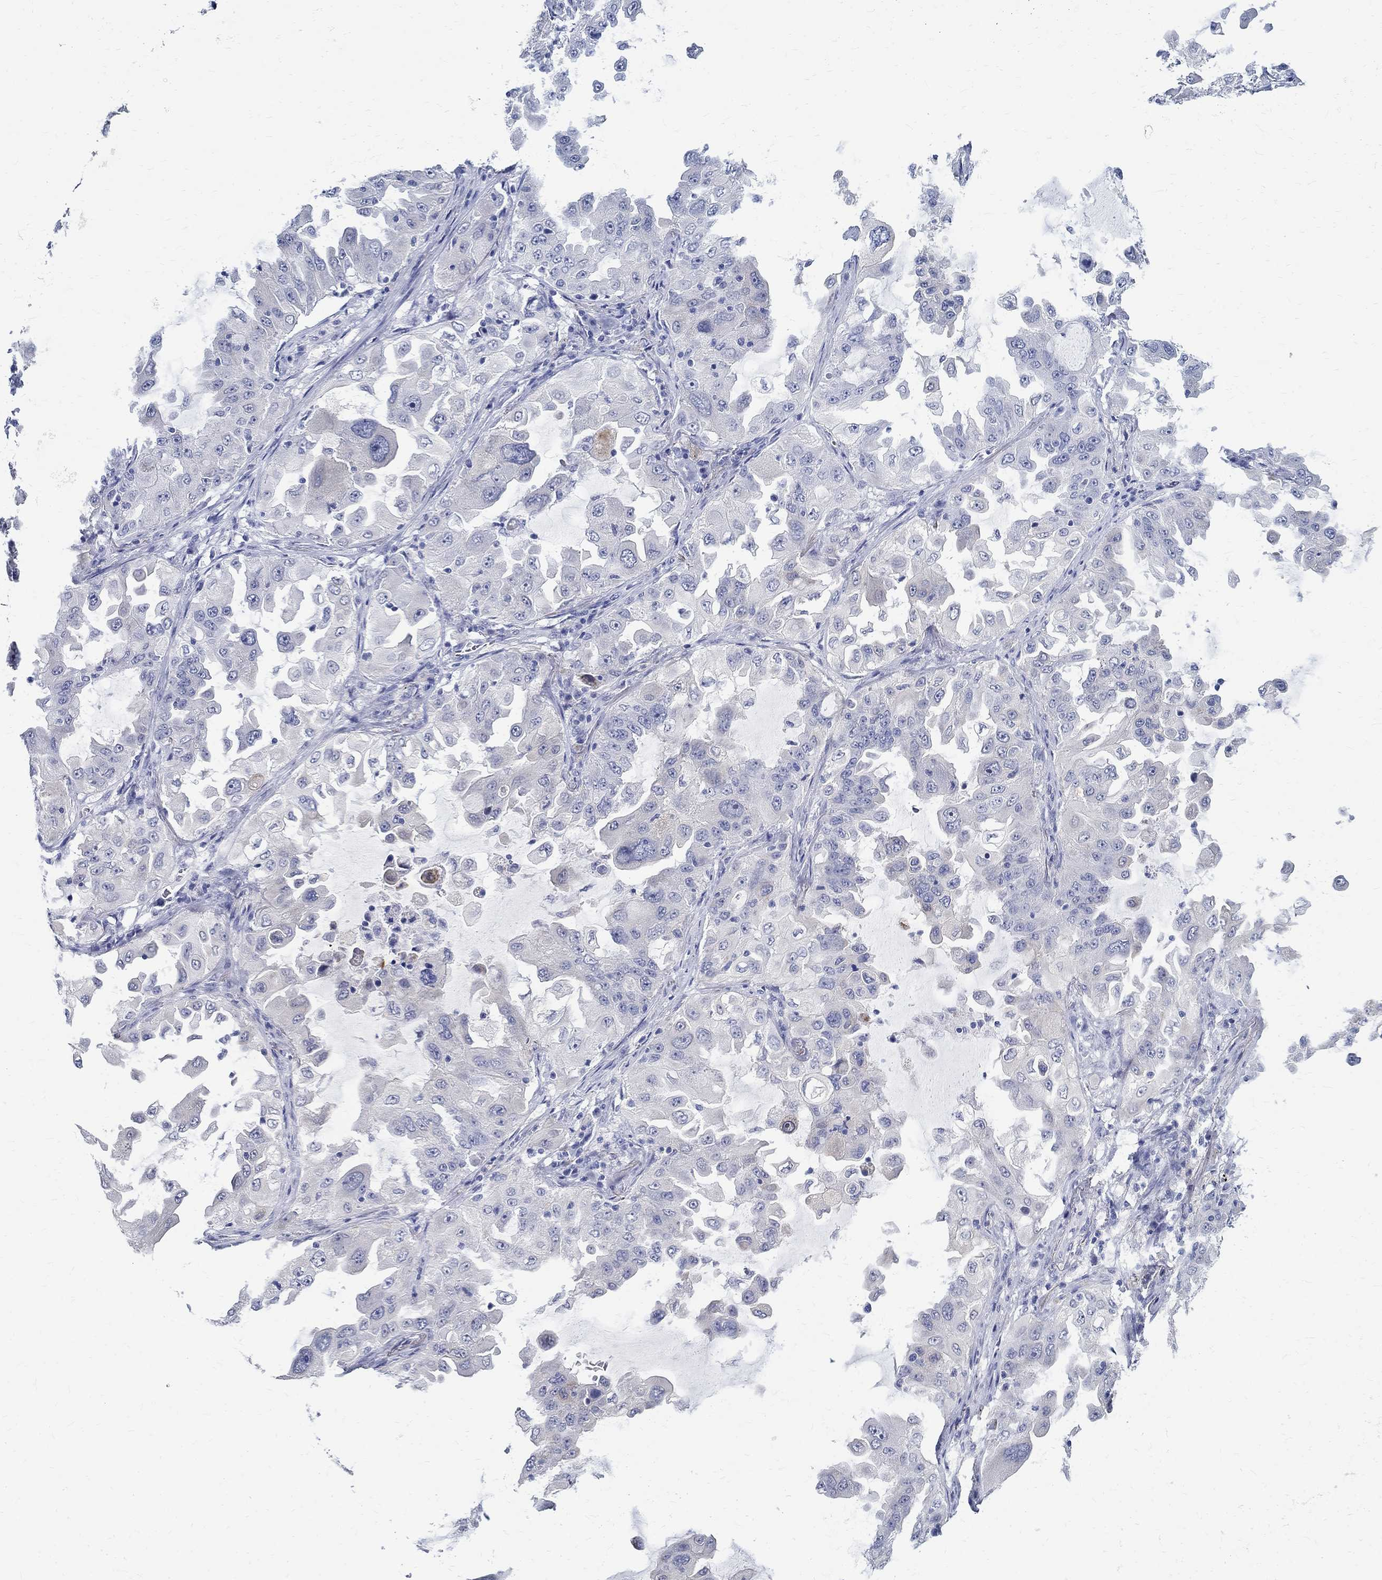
{"staining": {"intensity": "negative", "quantity": "none", "location": "none"}, "tissue": "lung cancer", "cell_type": "Tumor cells", "image_type": "cancer", "snomed": [{"axis": "morphology", "description": "Adenocarcinoma, NOS"}, {"axis": "topography", "description": "Lung"}], "caption": "Micrograph shows no significant protein staining in tumor cells of lung adenocarcinoma. Nuclei are stained in blue.", "gene": "BSPRY", "patient": {"sex": "female", "age": 61}}